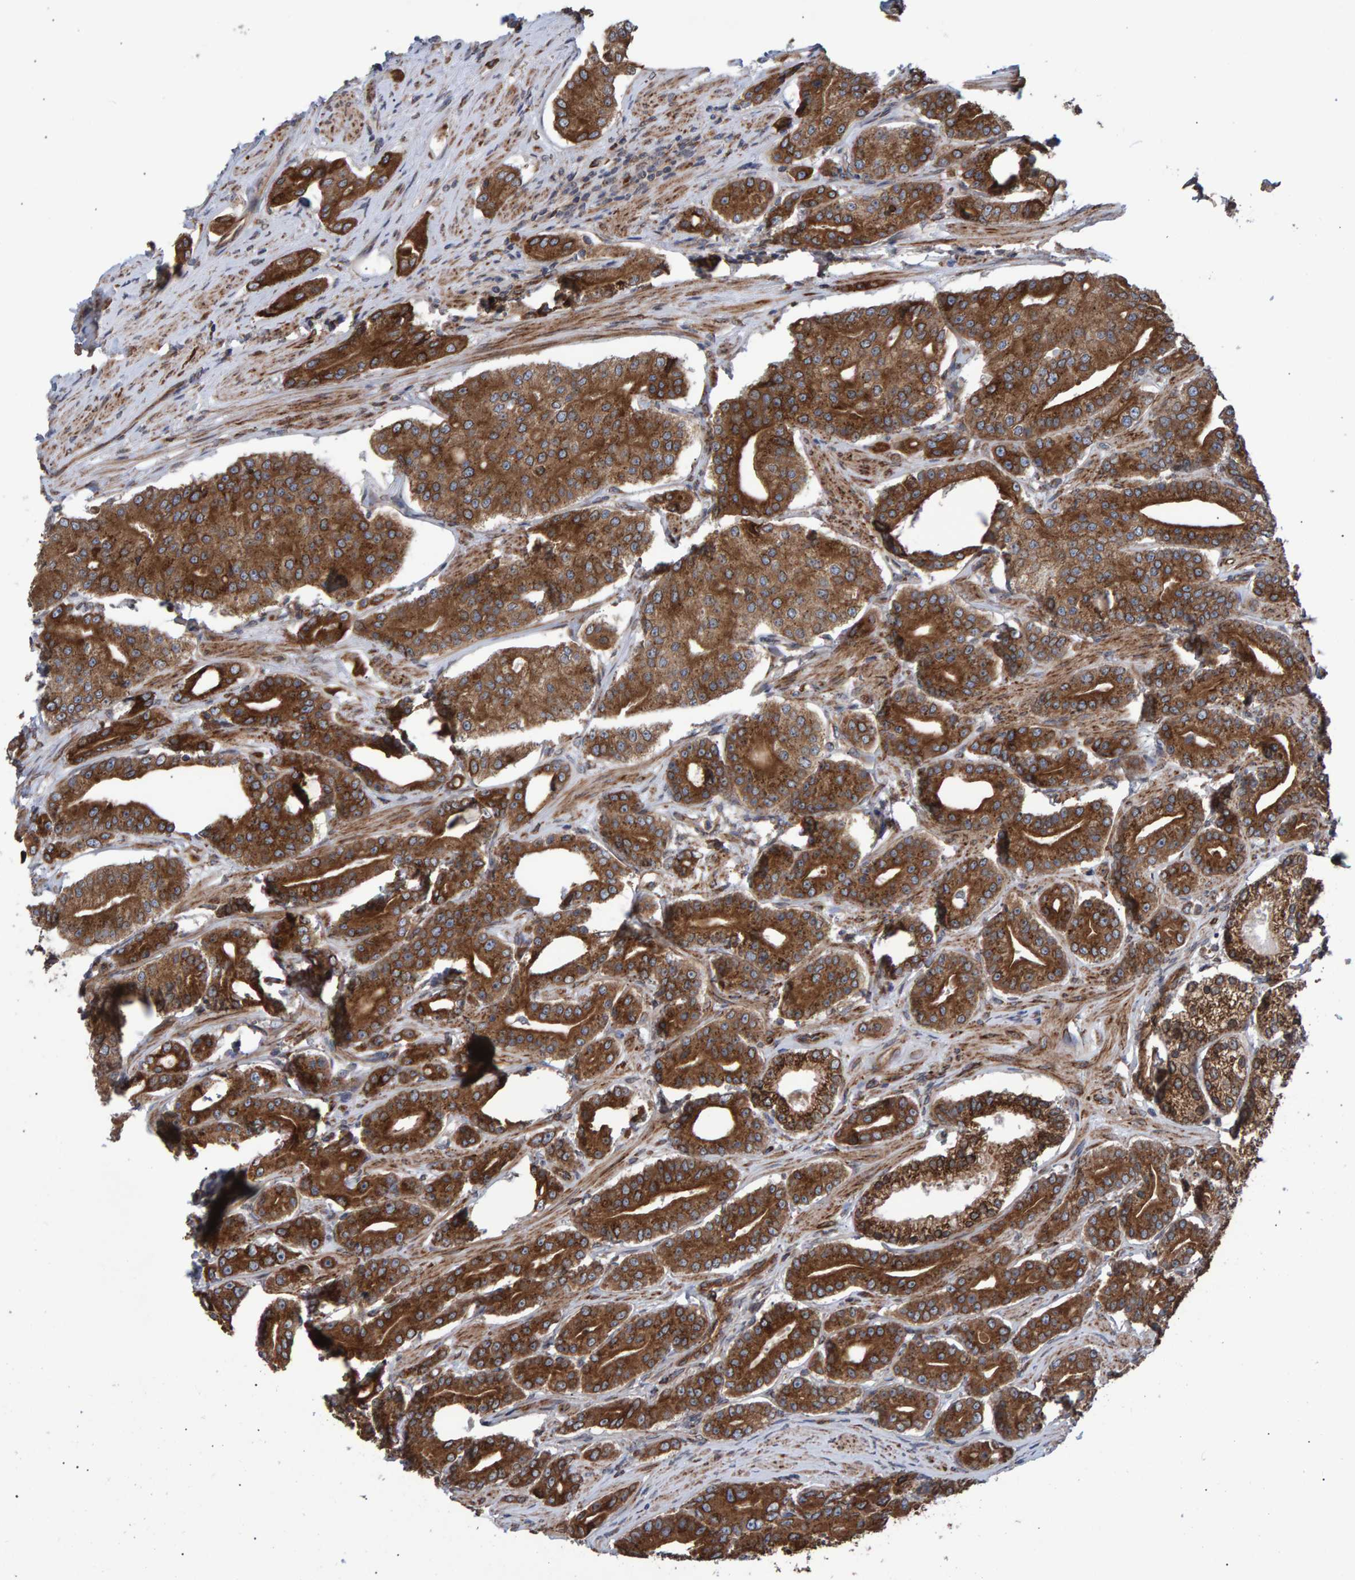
{"staining": {"intensity": "strong", "quantity": ">75%", "location": "cytoplasmic/membranous"}, "tissue": "prostate cancer", "cell_type": "Tumor cells", "image_type": "cancer", "snomed": [{"axis": "morphology", "description": "Adenocarcinoma, High grade"}, {"axis": "topography", "description": "Prostate"}], "caption": "IHC of prostate cancer reveals high levels of strong cytoplasmic/membranous expression in about >75% of tumor cells. The protein is shown in brown color, while the nuclei are stained blue.", "gene": "FAM117A", "patient": {"sex": "male", "age": 71}}